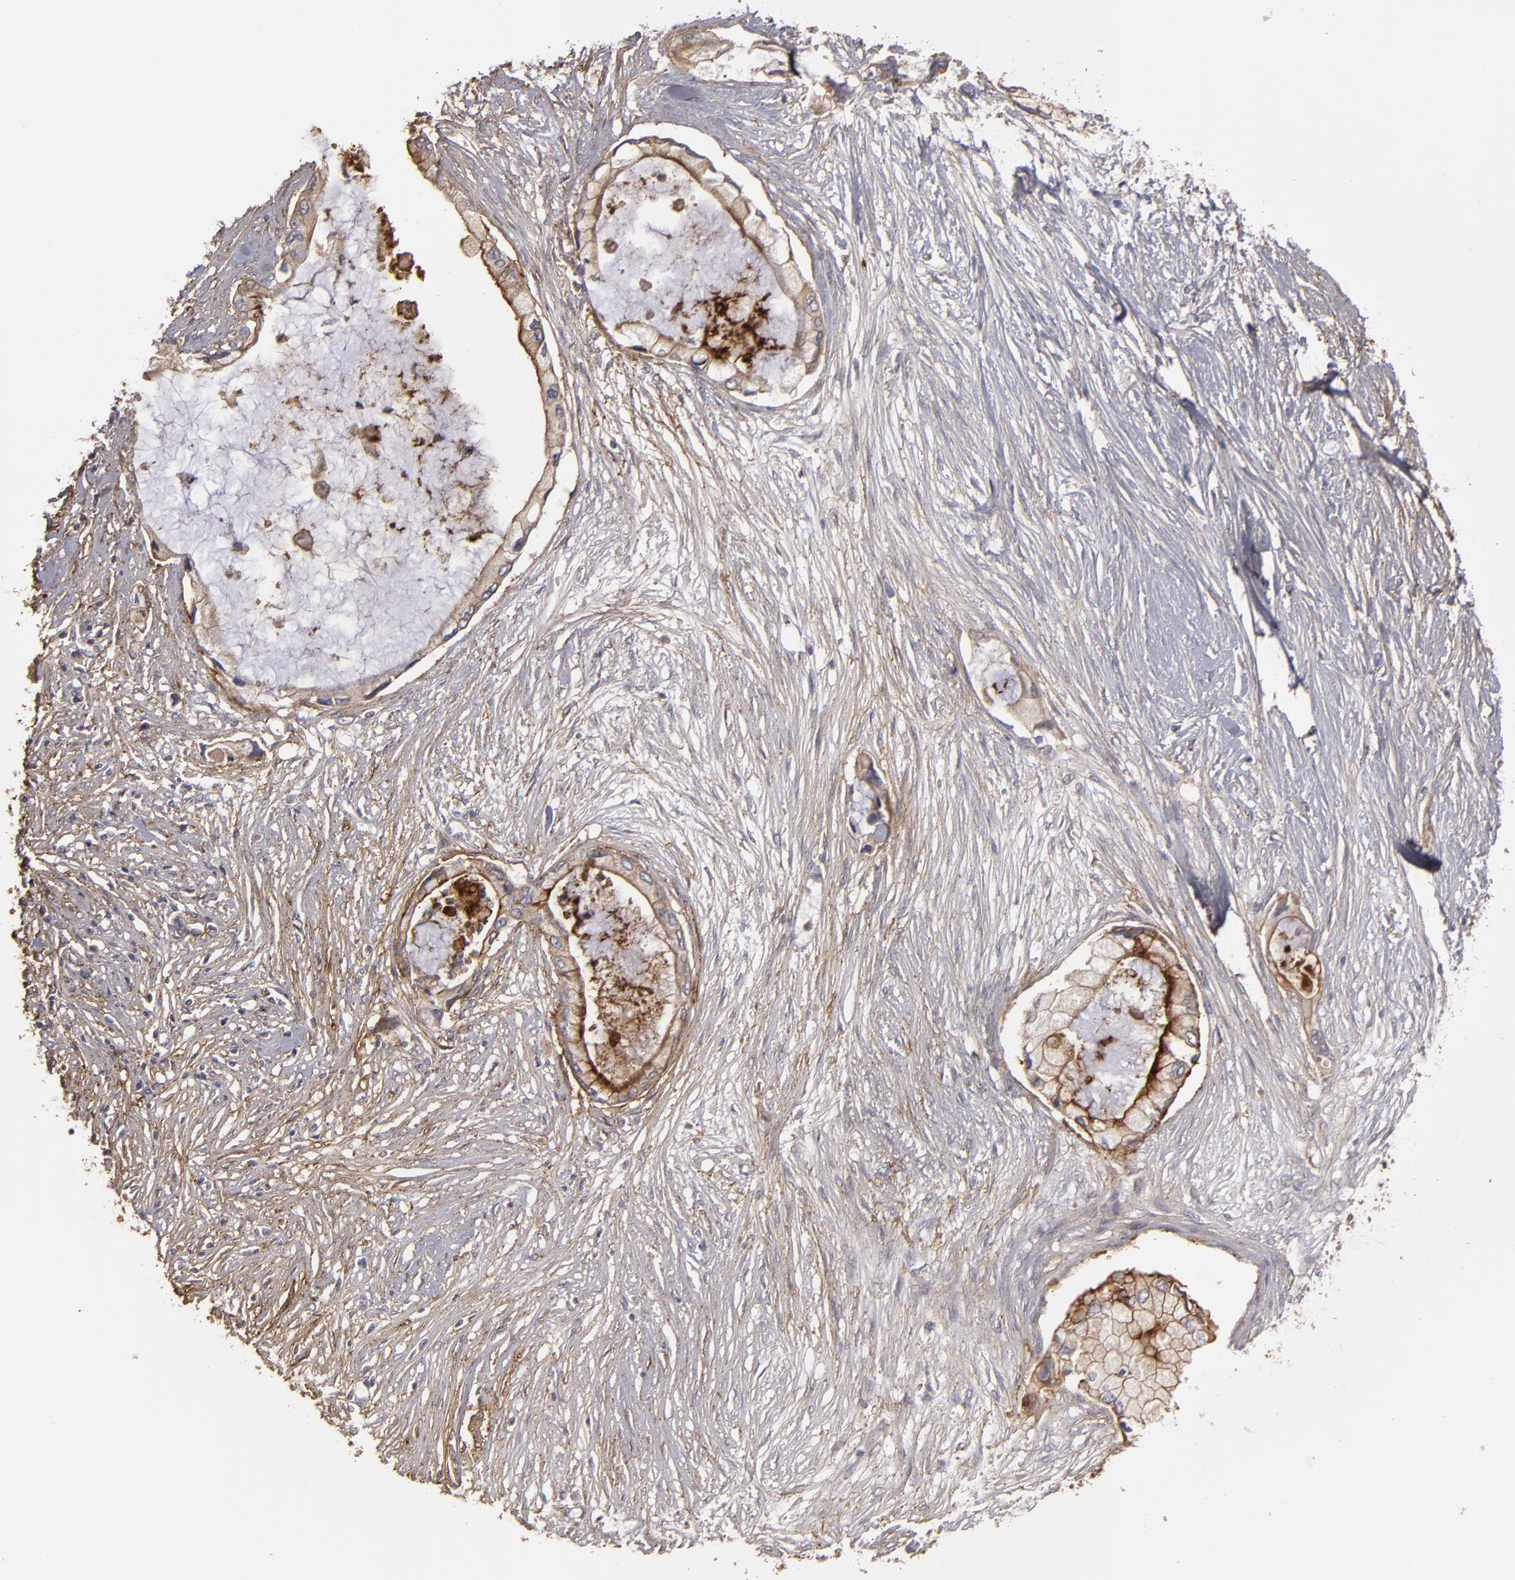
{"staining": {"intensity": "moderate", "quantity": ">75%", "location": "cytoplasmic/membranous"}, "tissue": "pancreatic cancer", "cell_type": "Tumor cells", "image_type": "cancer", "snomed": [{"axis": "morphology", "description": "Adenocarcinoma, NOS"}, {"axis": "topography", "description": "Pancreas"}], "caption": "Moderate cytoplasmic/membranous staining is appreciated in about >75% of tumor cells in adenocarcinoma (pancreatic).", "gene": "CD55", "patient": {"sex": "female", "age": 59}}